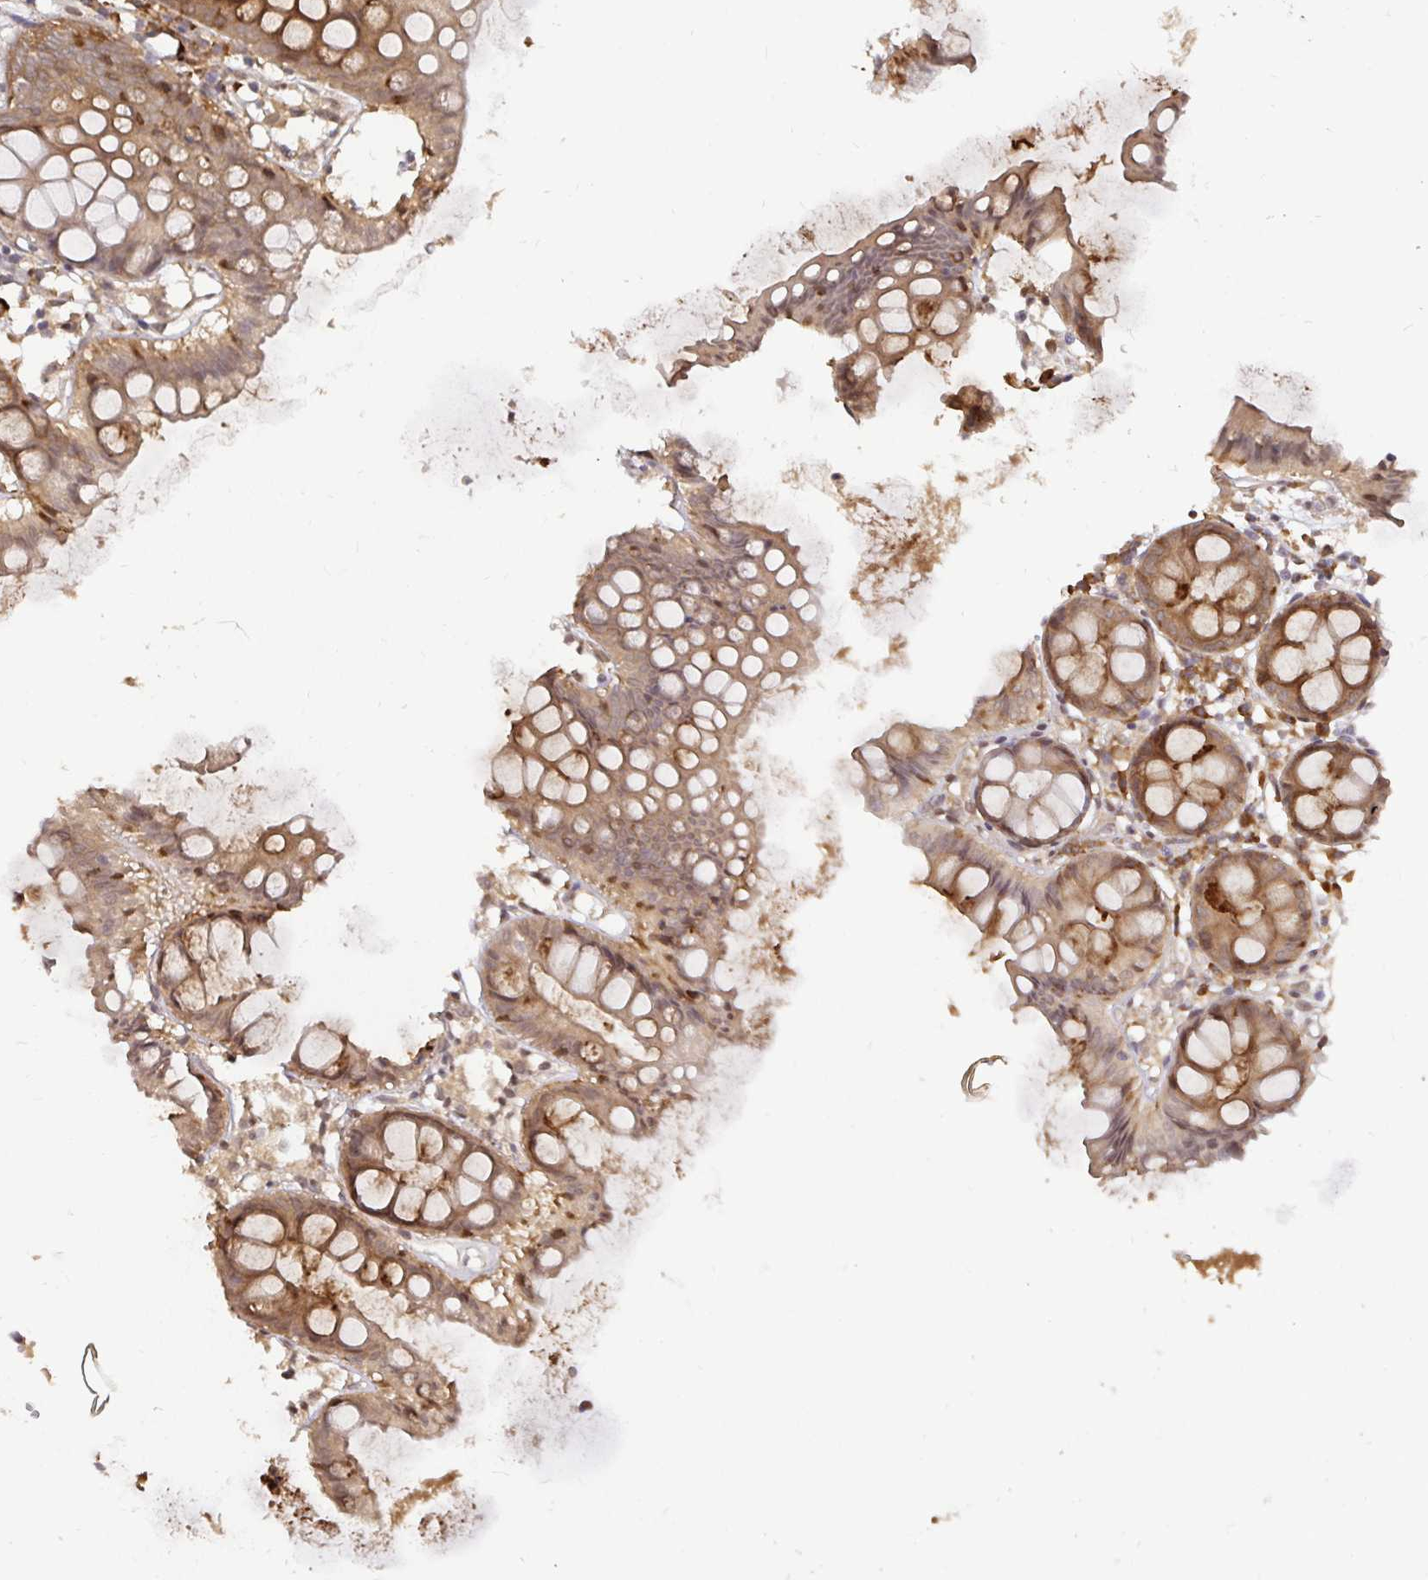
{"staining": {"intensity": "moderate", "quantity": ">75%", "location": "cytoplasmic/membranous"}, "tissue": "colon", "cell_type": "Endothelial cells", "image_type": "normal", "snomed": [{"axis": "morphology", "description": "Normal tissue, NOS"}, {"axis": "topography", "description": "Colon"}], "caption": "Unremarkable colon reveals moderate cytoplasmic/membranous staining in about >75% of endothelial cells, visualized by immunohistochemistry.", "gene": "LMO4", "patient": {"sex": "female", "age": 84}}